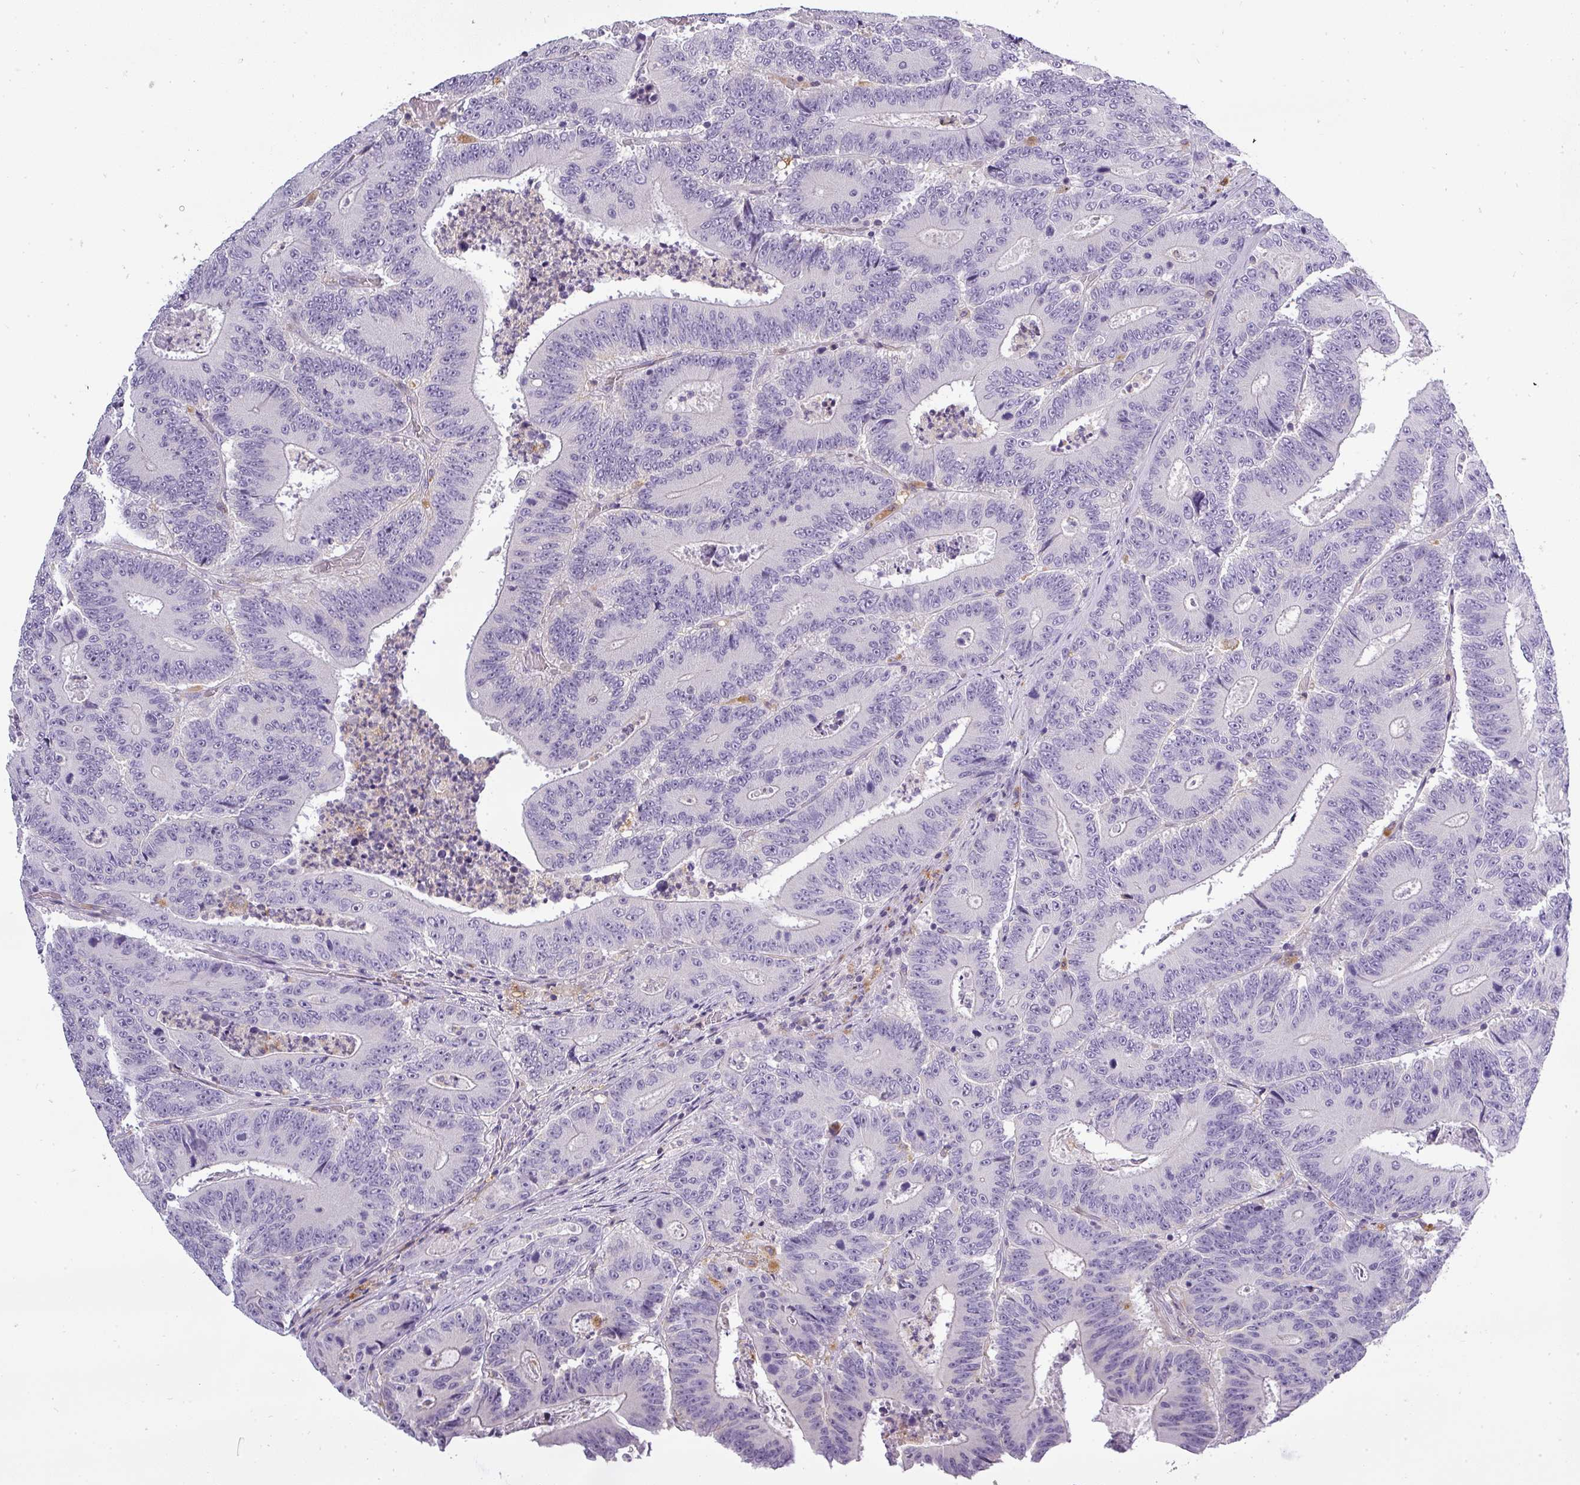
{"staining": {"intensity": "negative", "quantity": "none", "location": "none"}, "tissue": "colorectal cancer", "cell_type": "Tumor cells", "image_type": "cancer", "snomed": [{"axis": "morphology", "description": "Adenocarcinoma, NOS"}, {"axis": "topography", "description": "Colon"}], "caption": "A micrograph of colorectal cancer (adenocarcinoma) stained for a protein demonstrates no brown staining in tumor cells. (DAB immunohistochemistry visualized using brightfield microscopy, high magnification).", "gene": "ATP6V1D", "patient": {"sex": "male", "age": 83}}